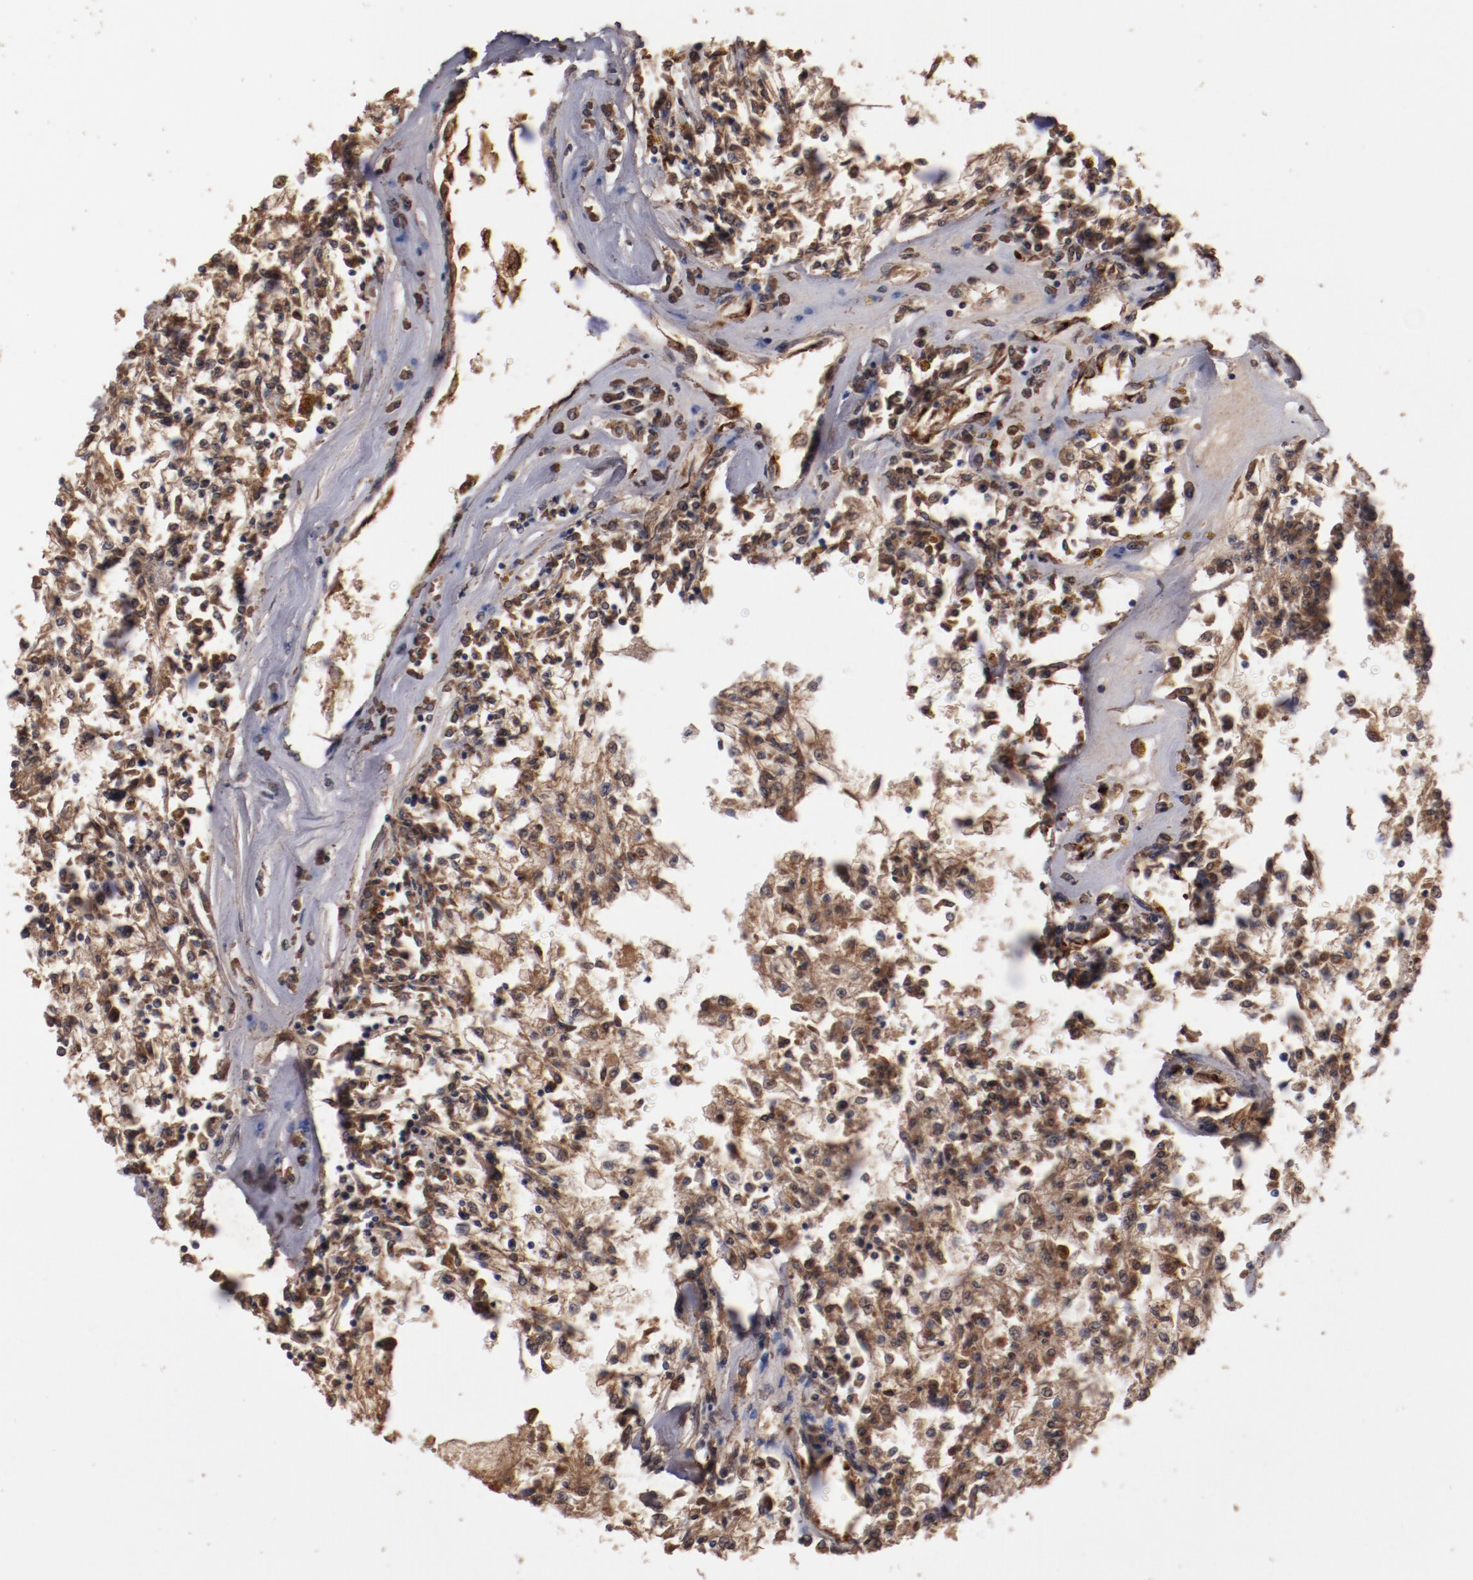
{"staining": {"intensity": "strong", "quantity": ">75%", "location": "cytoplasmic/membranous"}, "tissue": "renal cancer", "cell_type": "Tumor cells", "image_type": "cancer", "snomed": [{"axis": "morphology", "description": "Adenocarcinoma, NOS"}, {"axis": "topography", "description": "Kidney"}], "caption": "Protein staining of renal adenocarcinoma tissue demonstrates strong cytoplasmic/membranous positivity in approximately >75% of tumor cells.", "gene": "DIPK2B", "patient": {"sex": "male", "age": 78}}